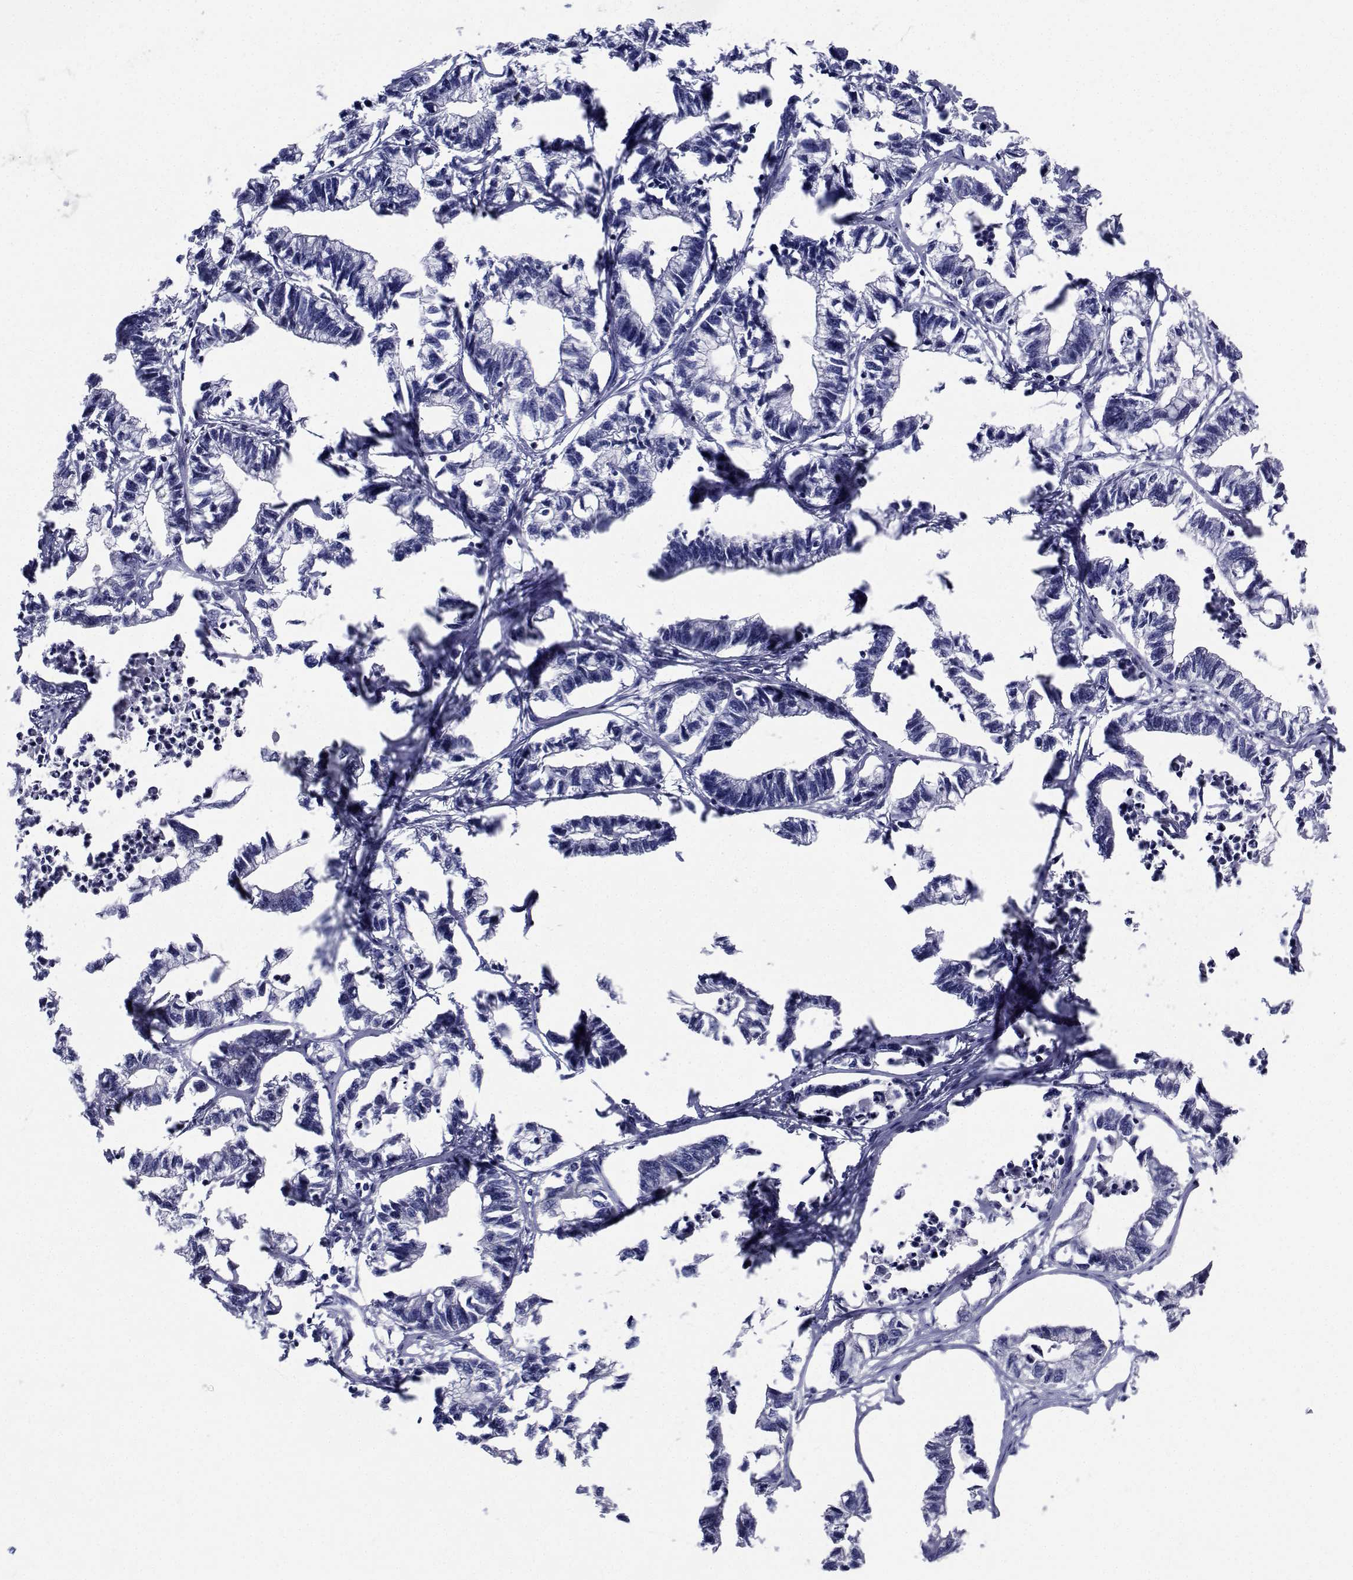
{"staining": {"intensity": "negative", "quantity": "none", "location": "none"}, "tissue": "stomach cancer", "cell_type": "Tumor cells", "image_type": "cancer", "snomed": [{"axis": "morphology", "description": "Adenocarcinoma, NOS"}, {"axis": "topography", "description": "Stomach"}], "caption": "High magnification brightfield microscopy of stomach adenocarcinoma stained with DAB (brown) and counterstained with hematoxylin (blue): tumor cells show no significant positivity. (DAB immunohistochemistry (IHC) with hematoxylin counter stain).", "gene": "CDHR3", "patient": {"sex": "male", "age": 83}}